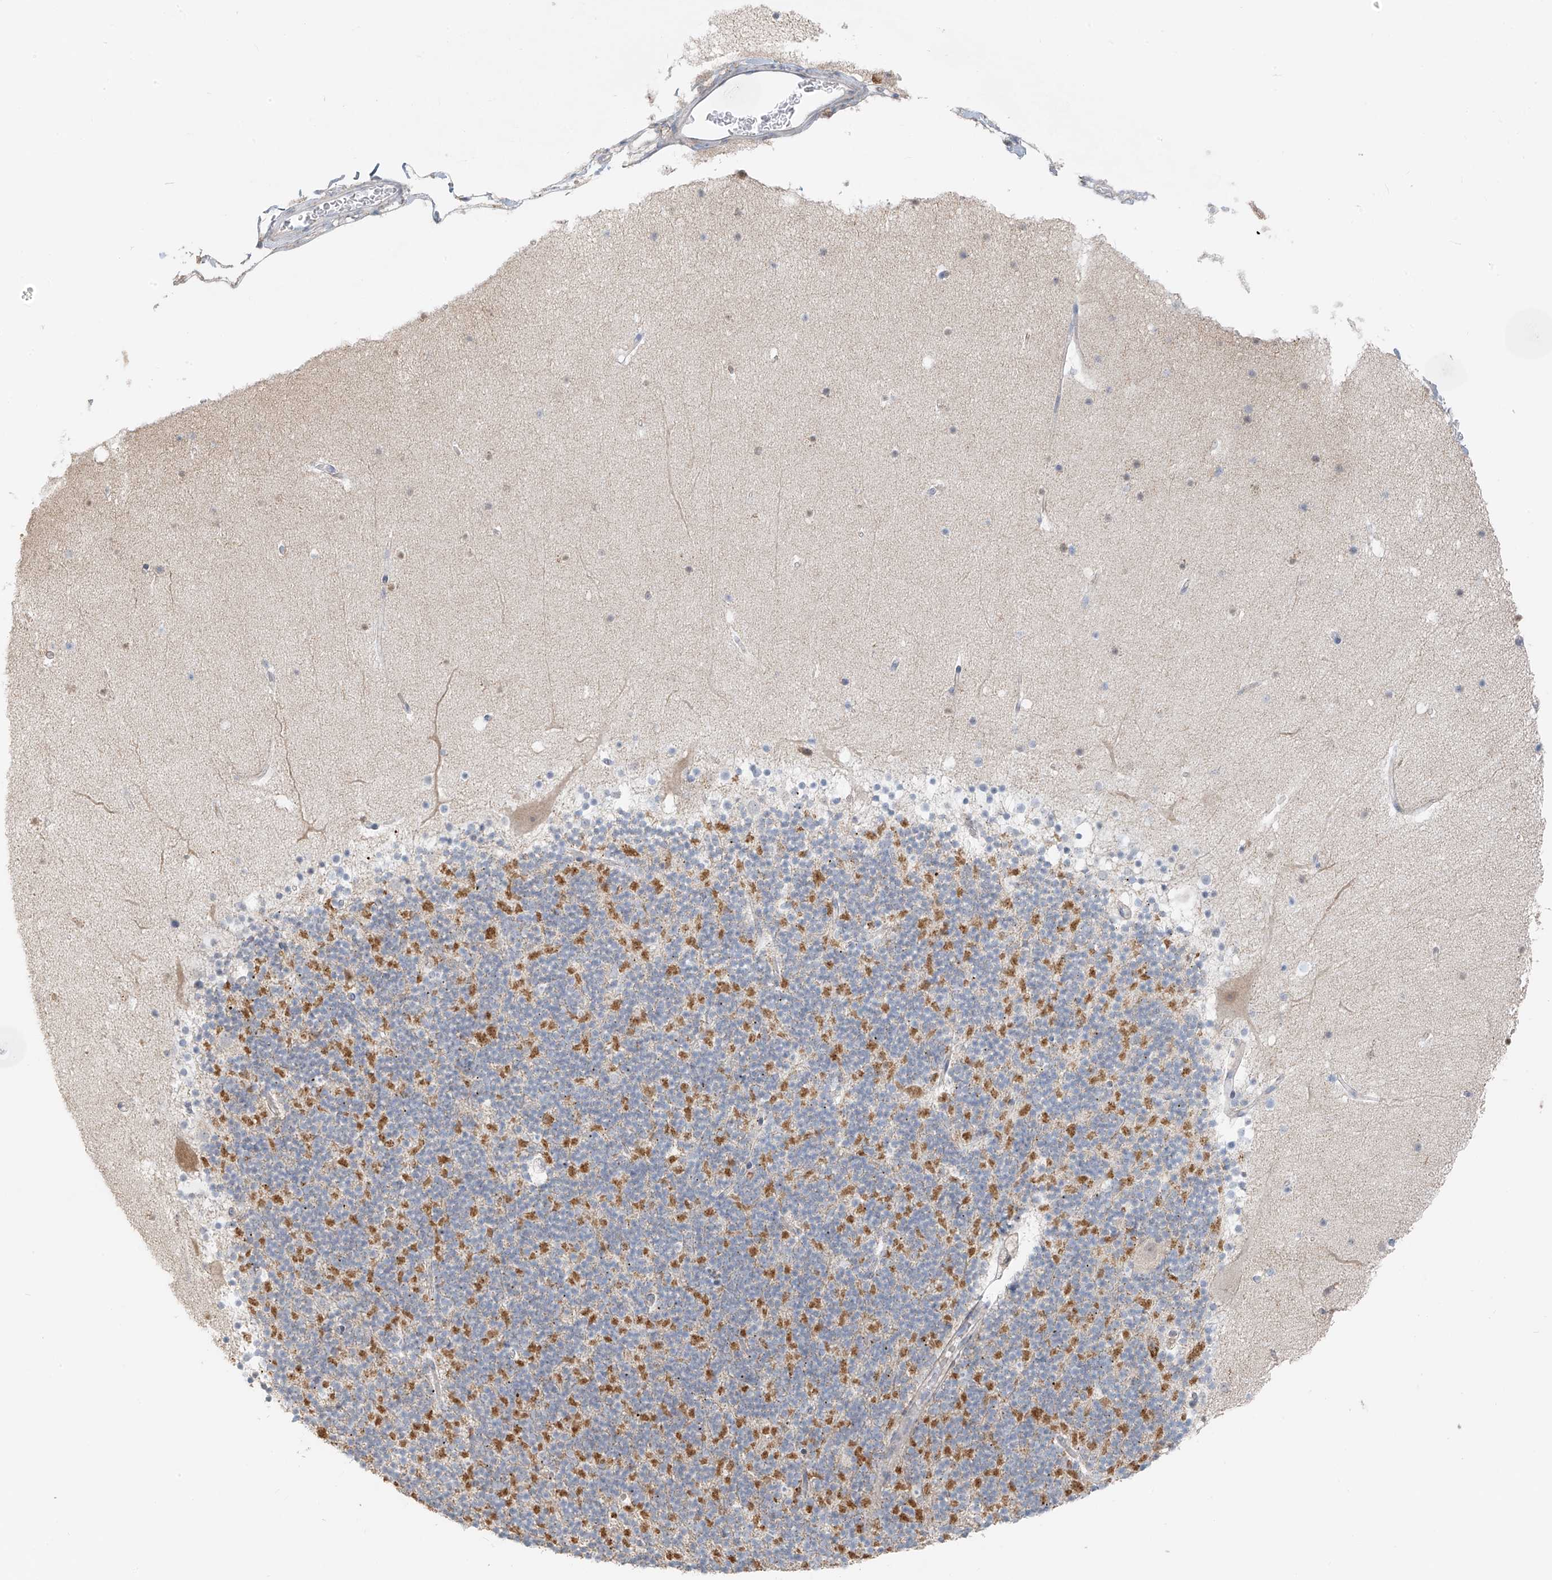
{"staining": {"intensity": "moderate", "quantity": "25%-75%", "location": "cytoplasmic/membranous"}, "tissue": "cerebellum", "cell_type": "Cells in granular layer", "image_type": "normal", "snomed": [{"axis": "morphology", "description": "Normal tissue, NOS"}, {"axis": "topography", "description": "Cerebellum"}], "caption": "An image of human cerebellum stained for a protein exhibits moderate cytoplasmic/membranous brown staining in cells in granular layer. (DAB IHC, brown staining for protein, blue staining for nuclei).", "gene": "UST", "patient": {"sex": "male", "age": 57}}